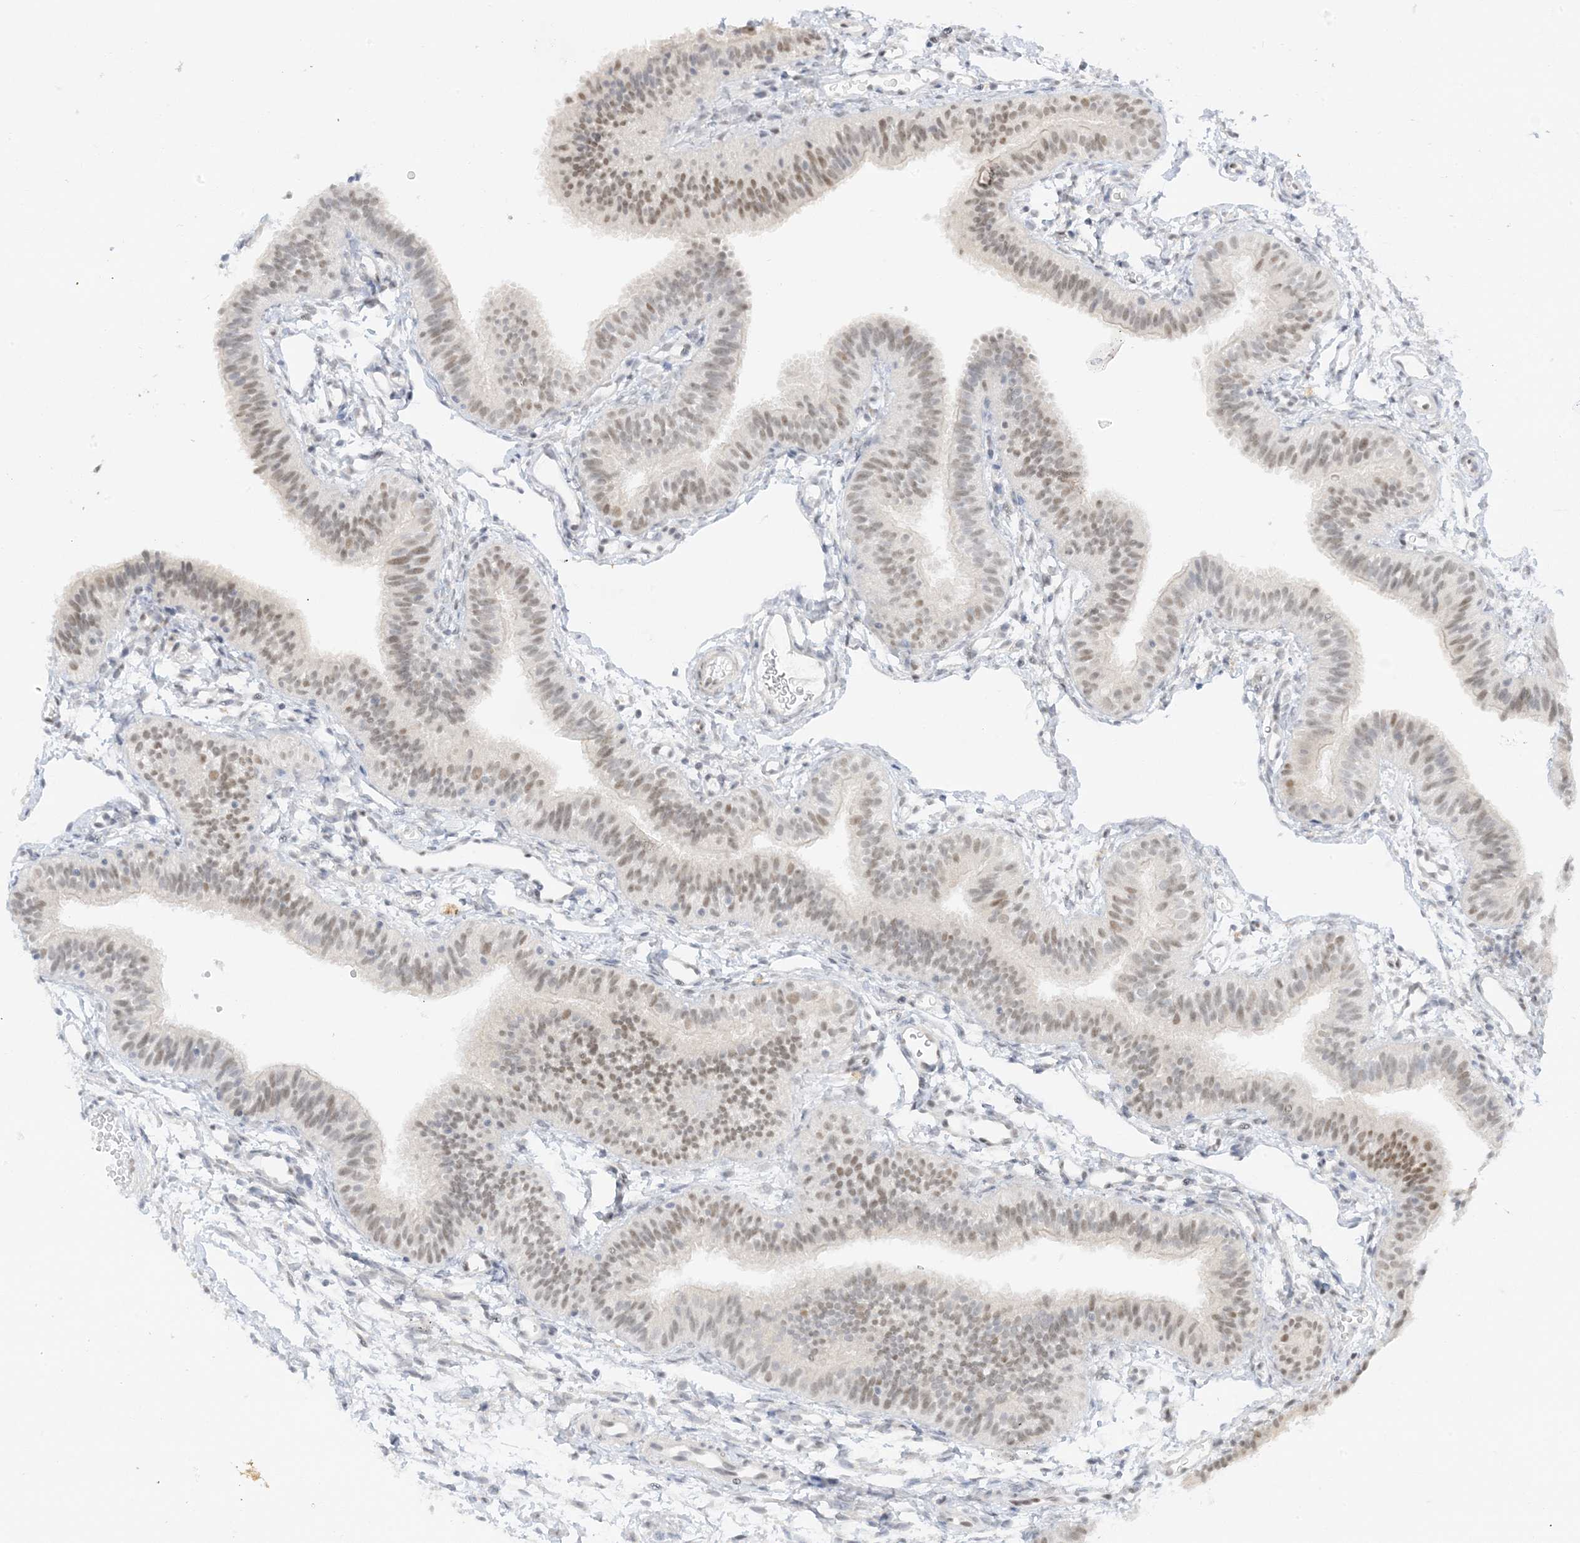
{"staining": {"intensity": "moderate", "quantity": "<25%", "location": "nuclear"}, "tissue": "fallopian tube", "cell_type": "Glandular cells", "image_type": "normal", "snomed": [{"axis": "morphology", "description": "Normal tissue, NOS"}, {"axis": "topography", "description": "Fallopian tube"}], "caption": "A brown stain highlights moderate nuclear expression of a protein in glandular cells of normal fallopian tube.", "gene": "MSL3", "patient": {"sex": "female", "age": 35}}